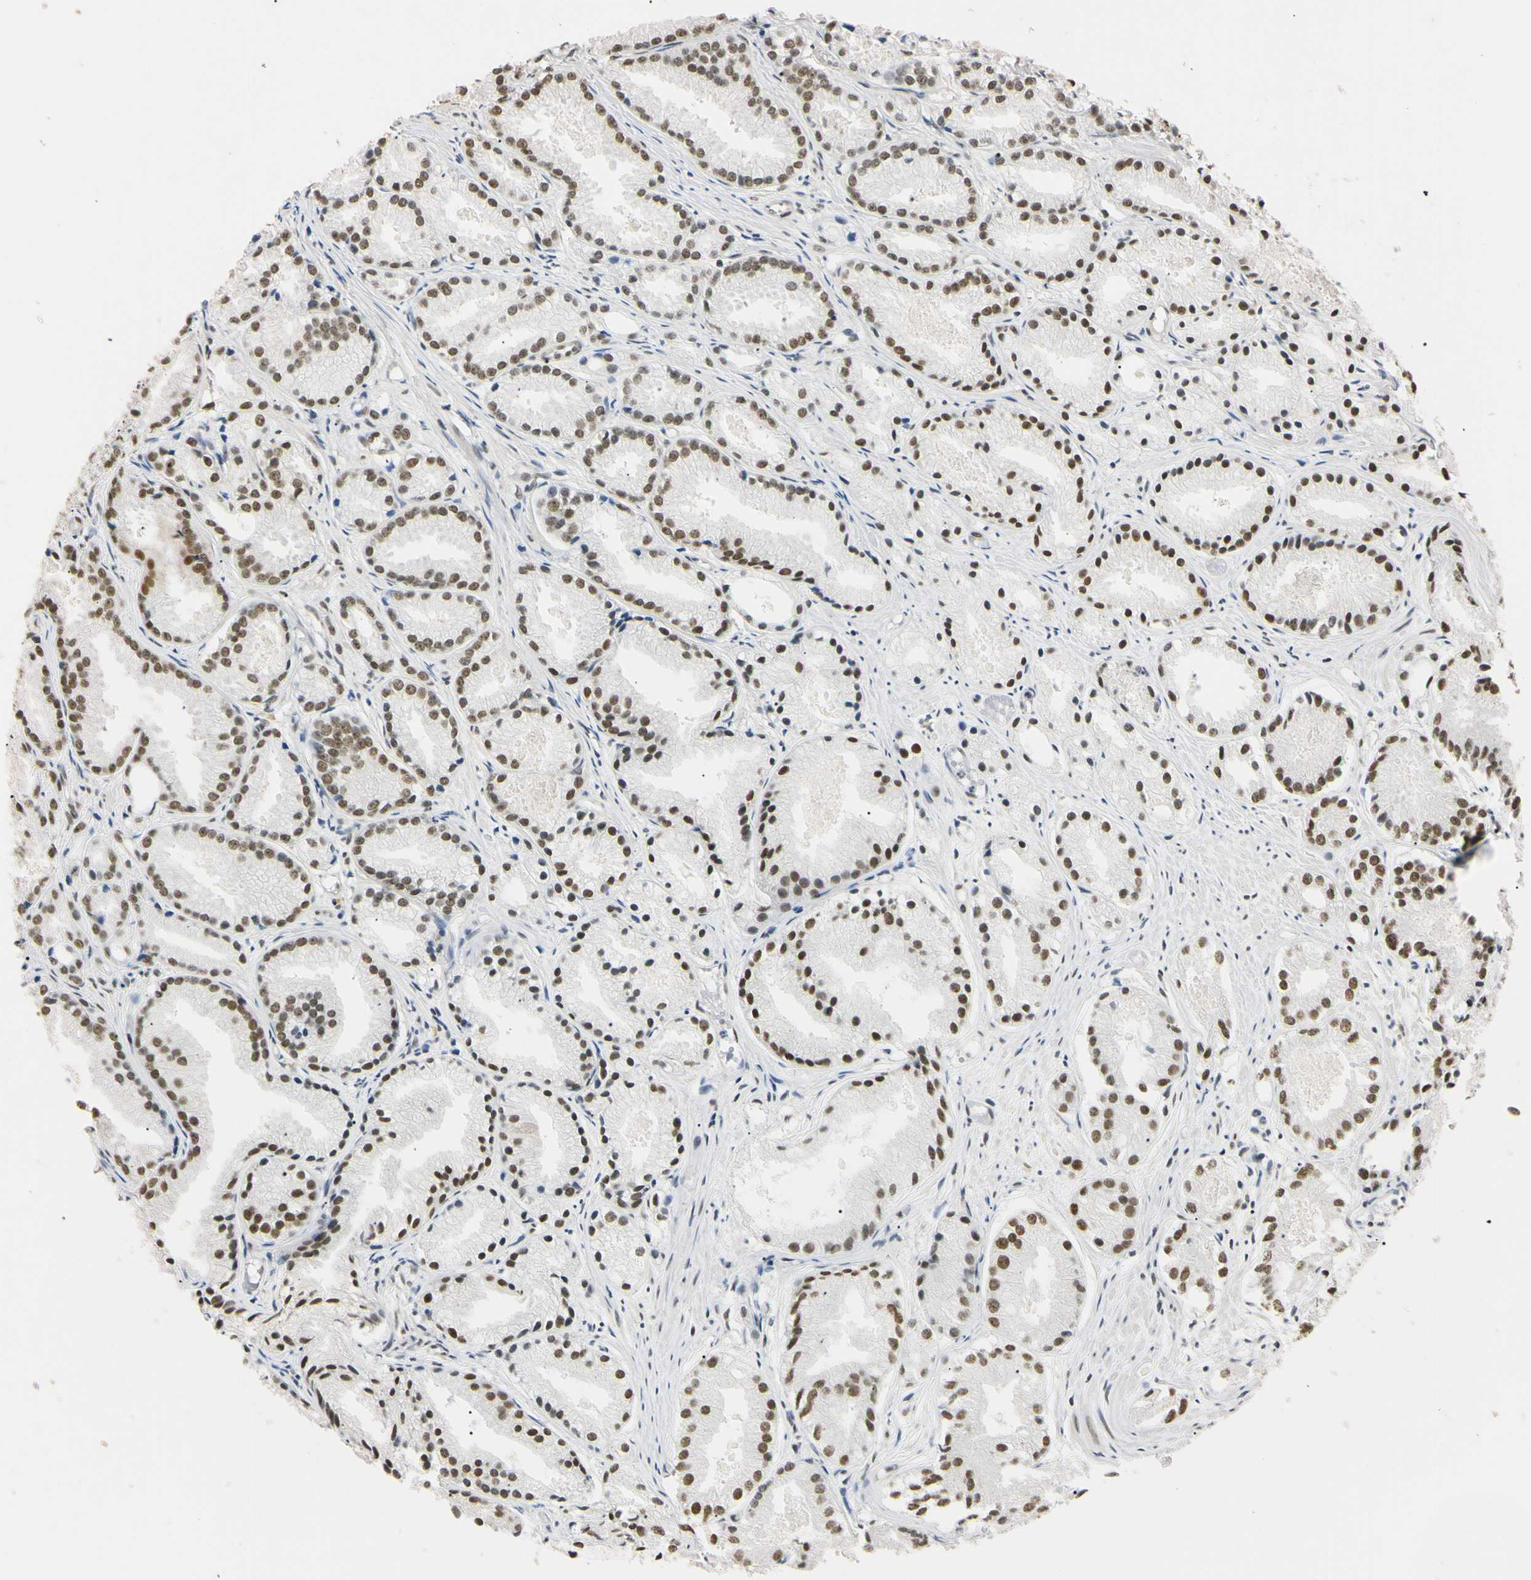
{"staining": {"intensity": "strong", "quantity": ">75%", "location": "nuclear"}, "tissue": "prostate cancer", "cell_type": "Tumor cells", "image_type": "cancer", "snomed": [{"axis": "morphology", "description": "Adenocarcinoma, Low grade"}, {"axis": "topography", "description": "Prostate"}], "caption": "Protein staining of prostate adenocarcinoma (low-grade) tissue demonstrates strong nuclear expression in about >75% of tumor cells. (brown staining indicates protein expression, while blue staining denotes nuclei).", "gene": "SMARCA5", "patient": {"sex": "male", "age": 72}}